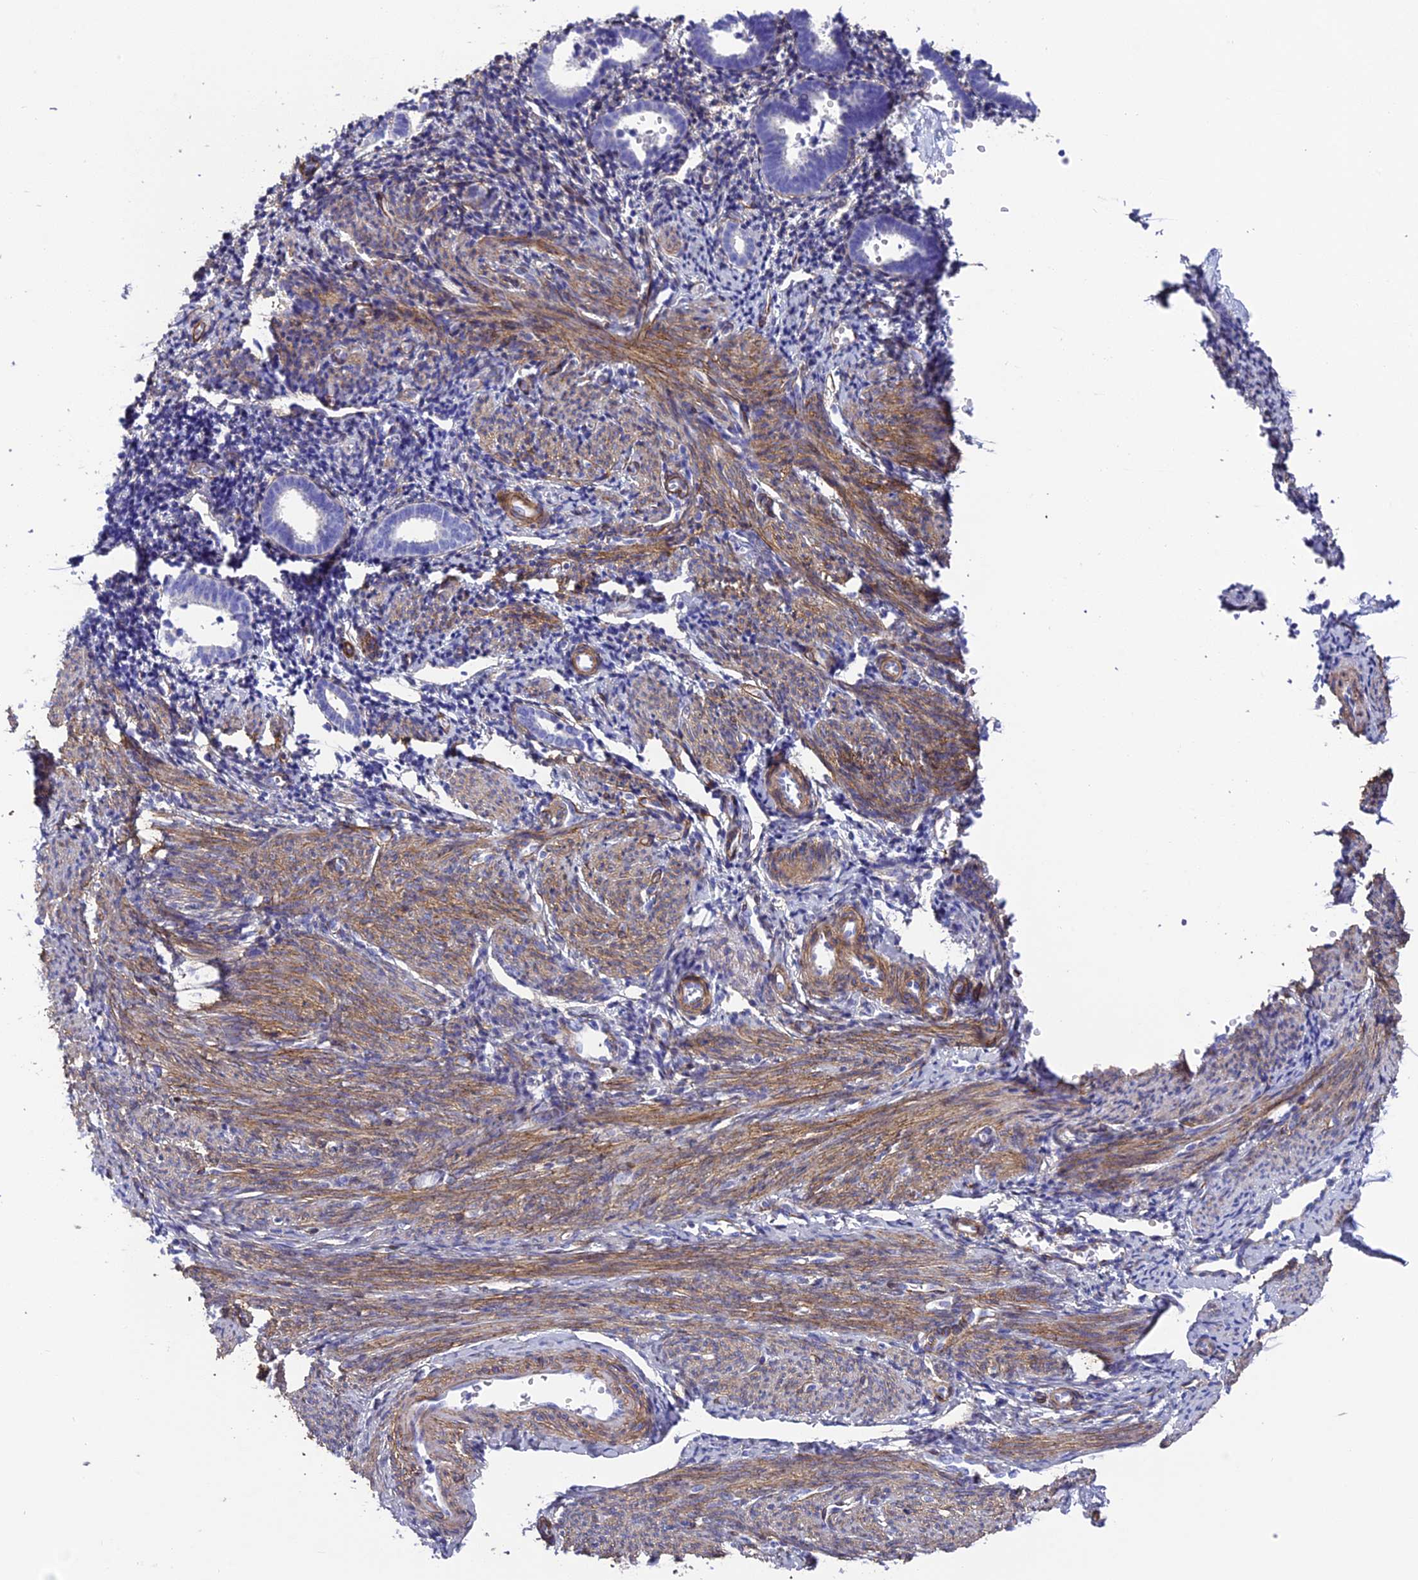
{"staining": {"intensity": "negative", "quantity": "none", "location": "none"}, "tissue": "endometrium", "cell_type": "Cells in endometrial stroma", "image_type": "normal", "snomed": [{"axis": "morphology", "description": "Normal tissue, NOS"}, {"axis": "topography", "description": "Endometrium"}], "caption": "Immunohistochemistry of normal endometrium exhibits no staining in cells in endometrial stroma.", "gene": "TNS1", "patient": {"sex": "female", "age": 56}}